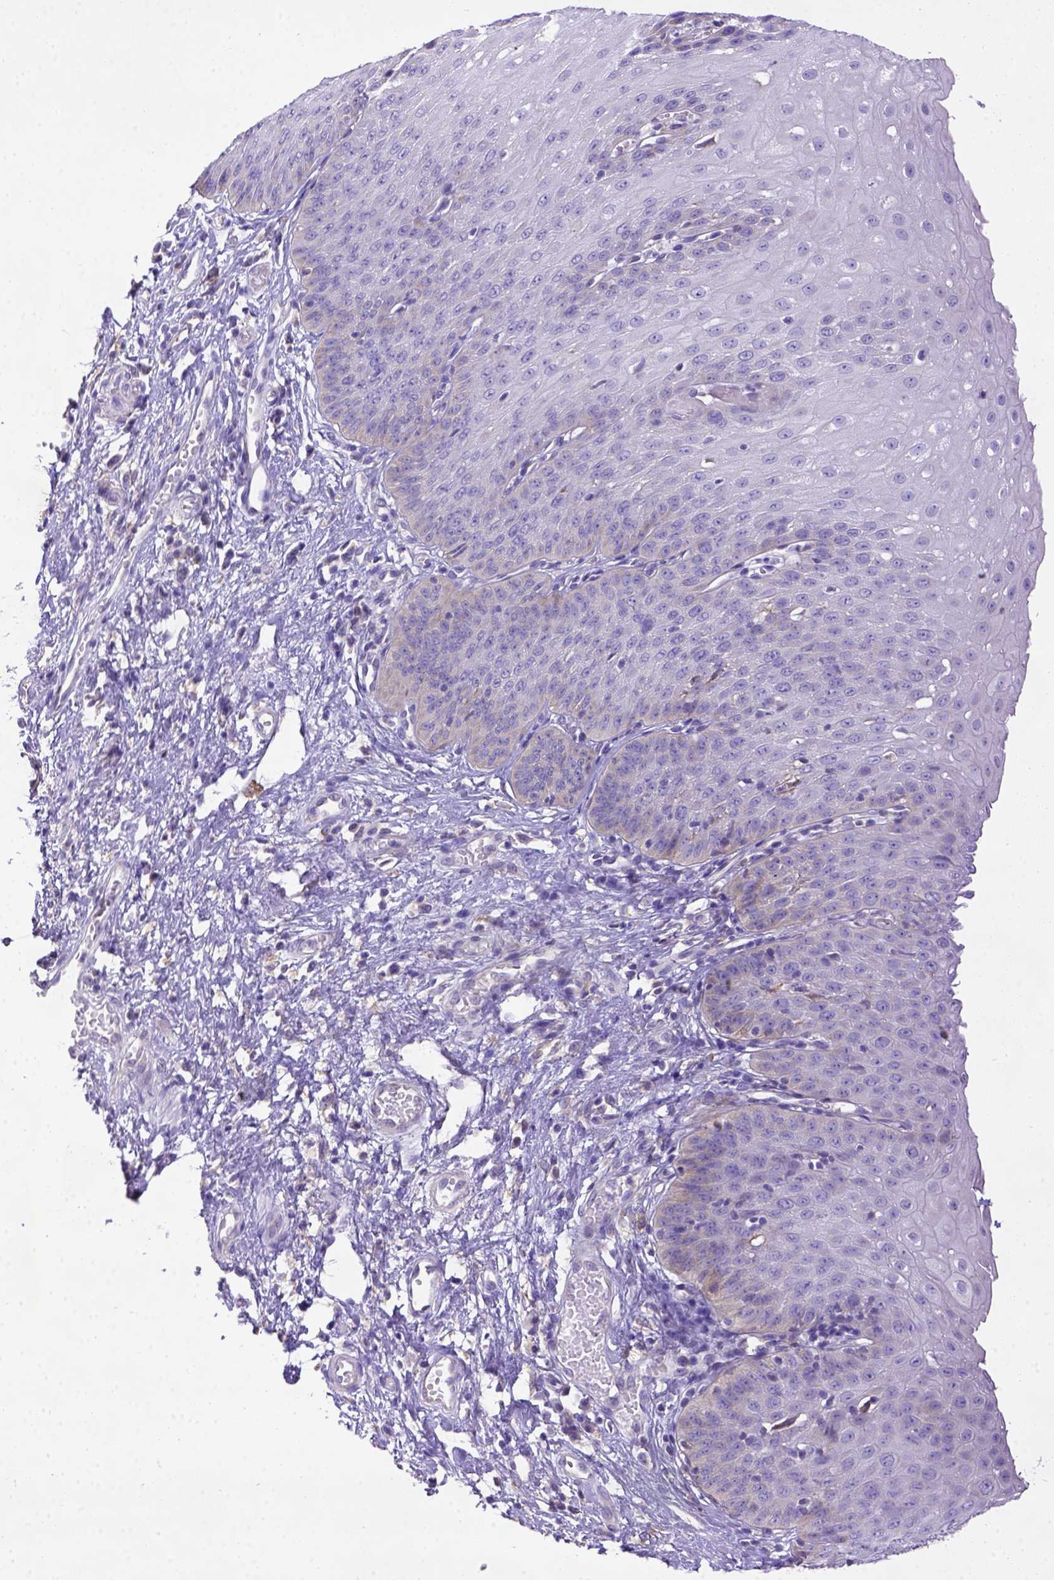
{"staining": {"intensity": "negative", "quantity": "none", "location": "none"}, "tissue": "esophagus", "cell_type": "Squamous epithelial cells", "image_type": "normal", "snomed": [{"axis": "morphology", "description": "Normal tissue, NOS"}, {"axis": "topography", "description": "Esophagus"}], "caption": "Image shows no significant protein expression in squamous epithelial cells of normal esophagus.", "gene": "CD40", "patient": {"sex": "male", "age": 71}}